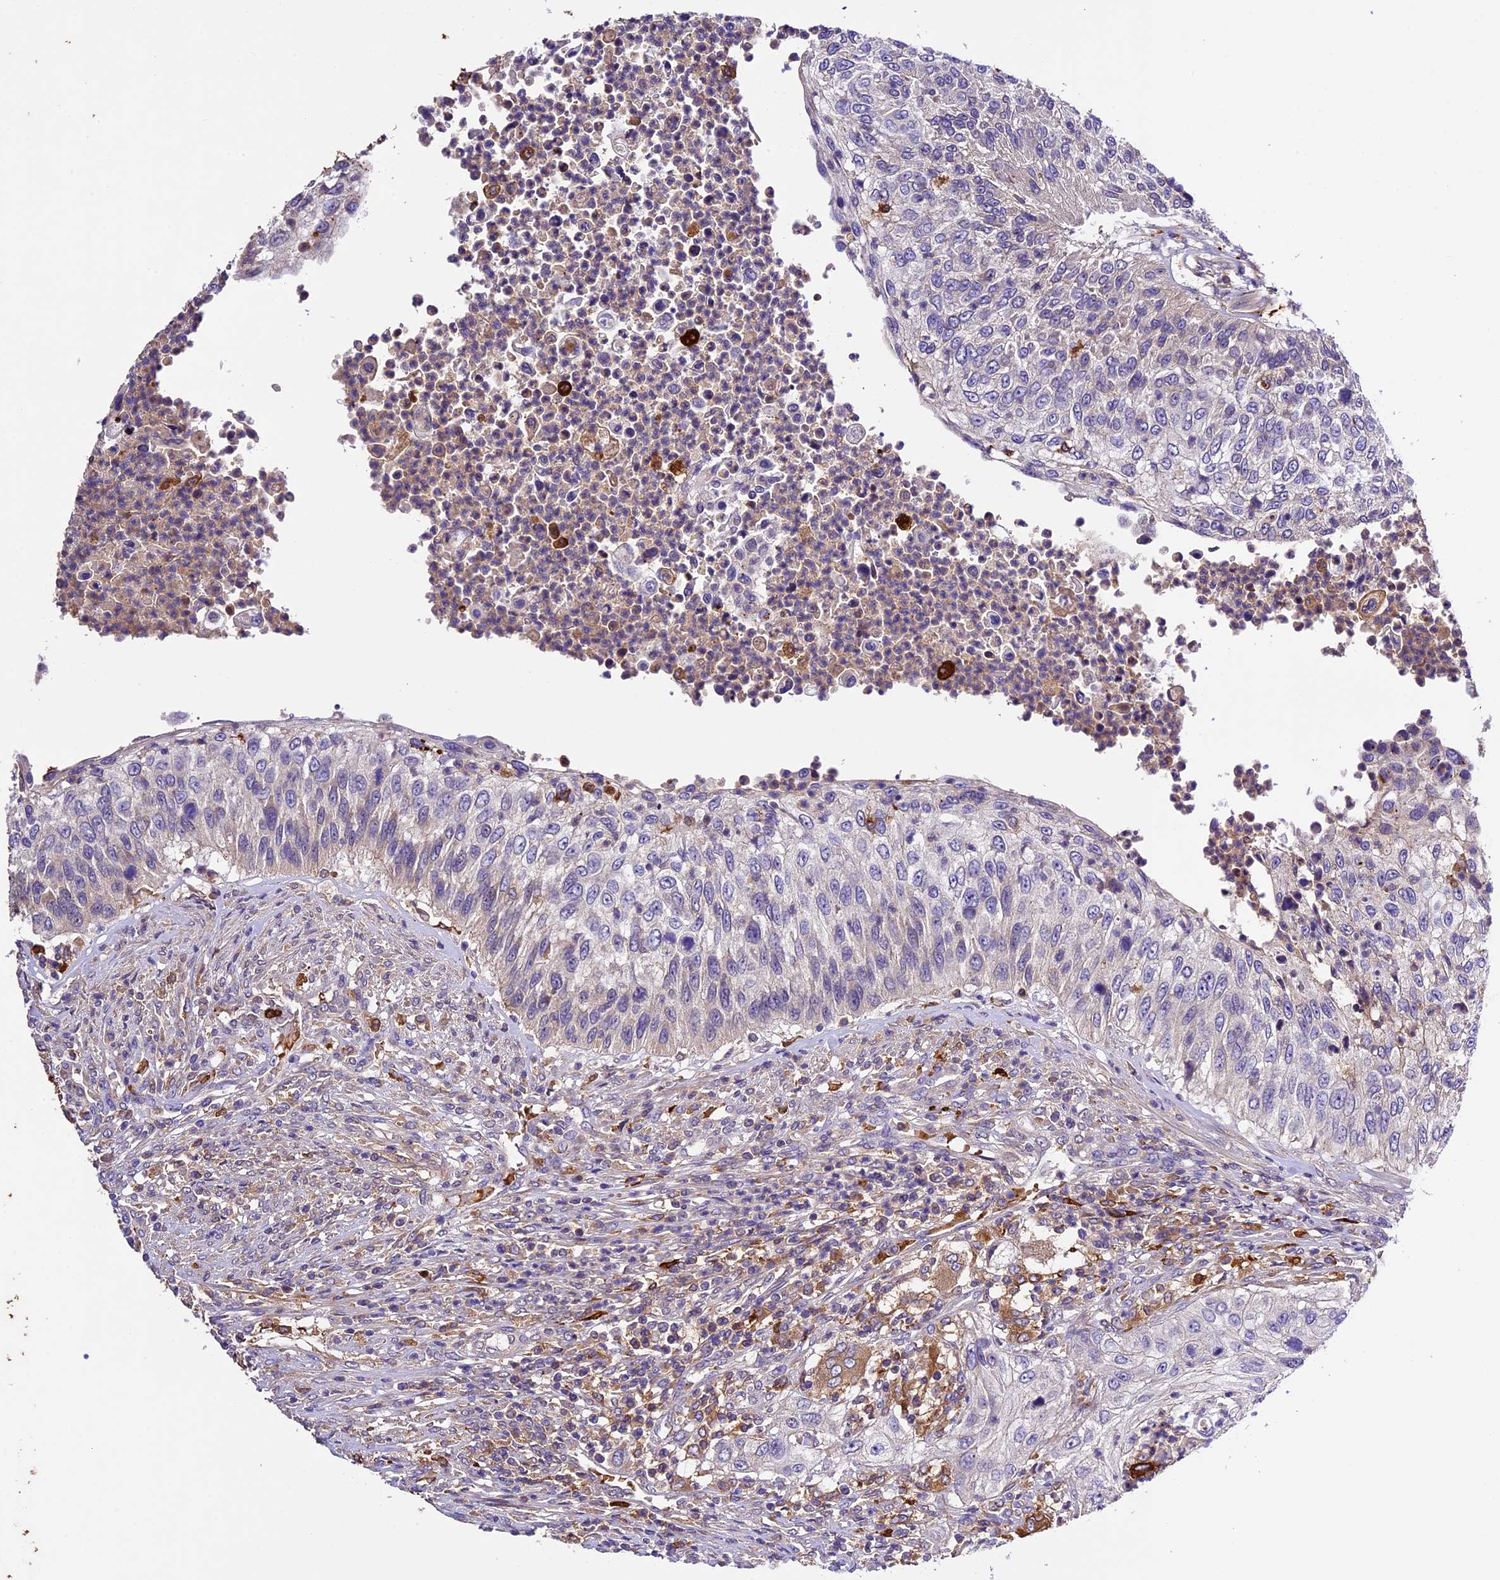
{"staining": {"intensity": "negative", "quantity": "none", "location": "none"}, "tissue": "urothelial cancer", "cell_type": "Tumor cells", "image_type": "cancer", "snomed": [{"axis": "morphology", "description": "Urothelial carcinoma, High grade"}, {"axis": "topography", "description": "Urinary bladder"}], "caption": "A histopathology image of human urothelial carcinoma (high-grade) is negative for staining in tumor cells.", "gene": "CILP2", "patient": {"sex": "female", "age": 60}}